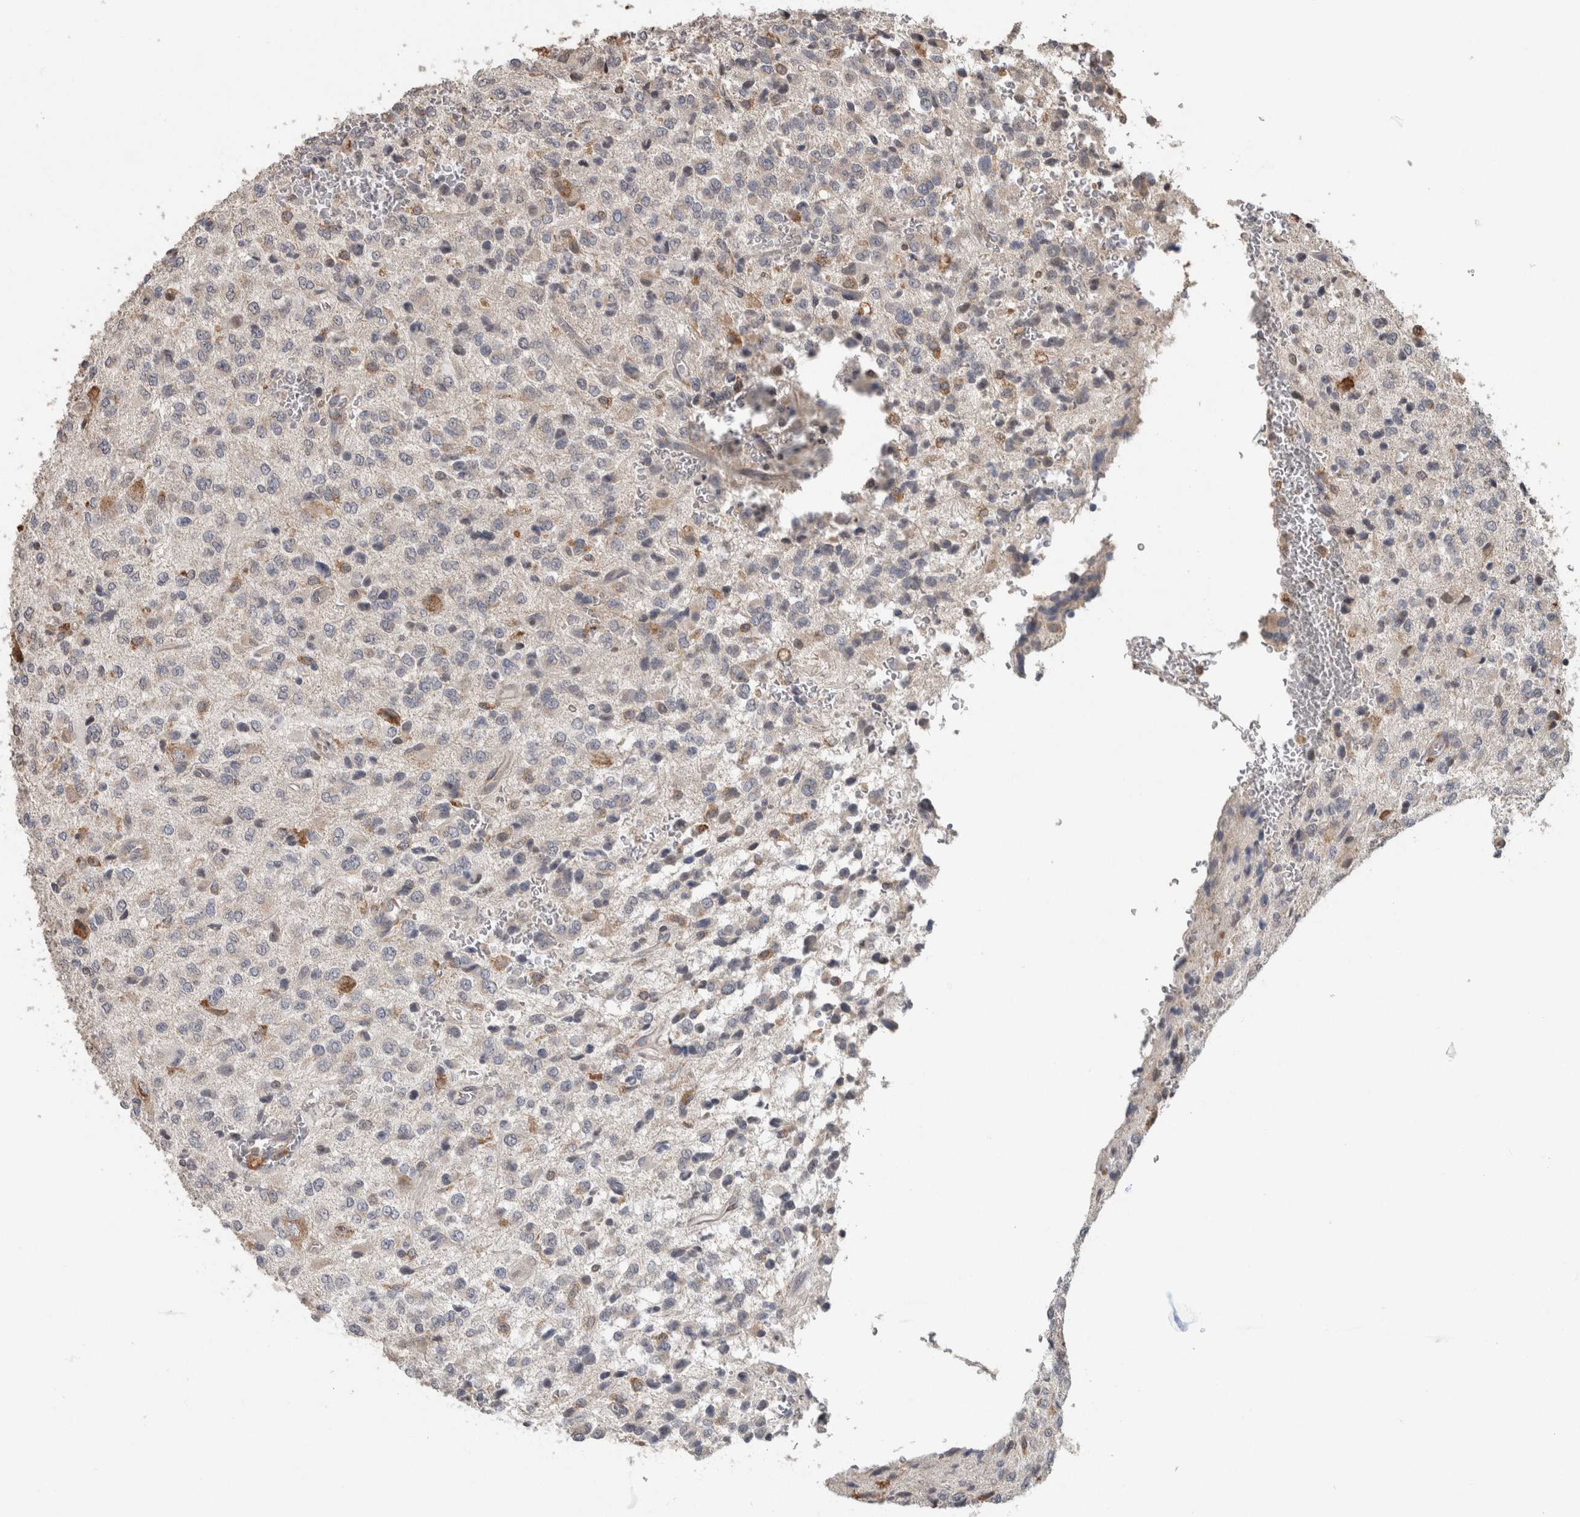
{"staining": {"intensity": "weak", "quantity": "<25%", "location": "cytoplasmic/membranous"}, "tissue": "glioma", "cell_type": "Tumor cells", "image_type": "cancer", "snomed": [{"axis": "morphology", "description": "Glioma, malignant, High grade"}, {"axis": "topography", "description": "pancreas cauda"}], "caption": "IHC histopathology image of neoplastic tissue: human malignant high-grade glioma stained with DAB (3,3'-diaminobenzidine) reveals no significant protein positivity in tumor cells. (Brightfield microscopy of DAB IHC at high magnification).", "gene": "ADGRL3", "patient": {"sex": "male", "age": 60}}